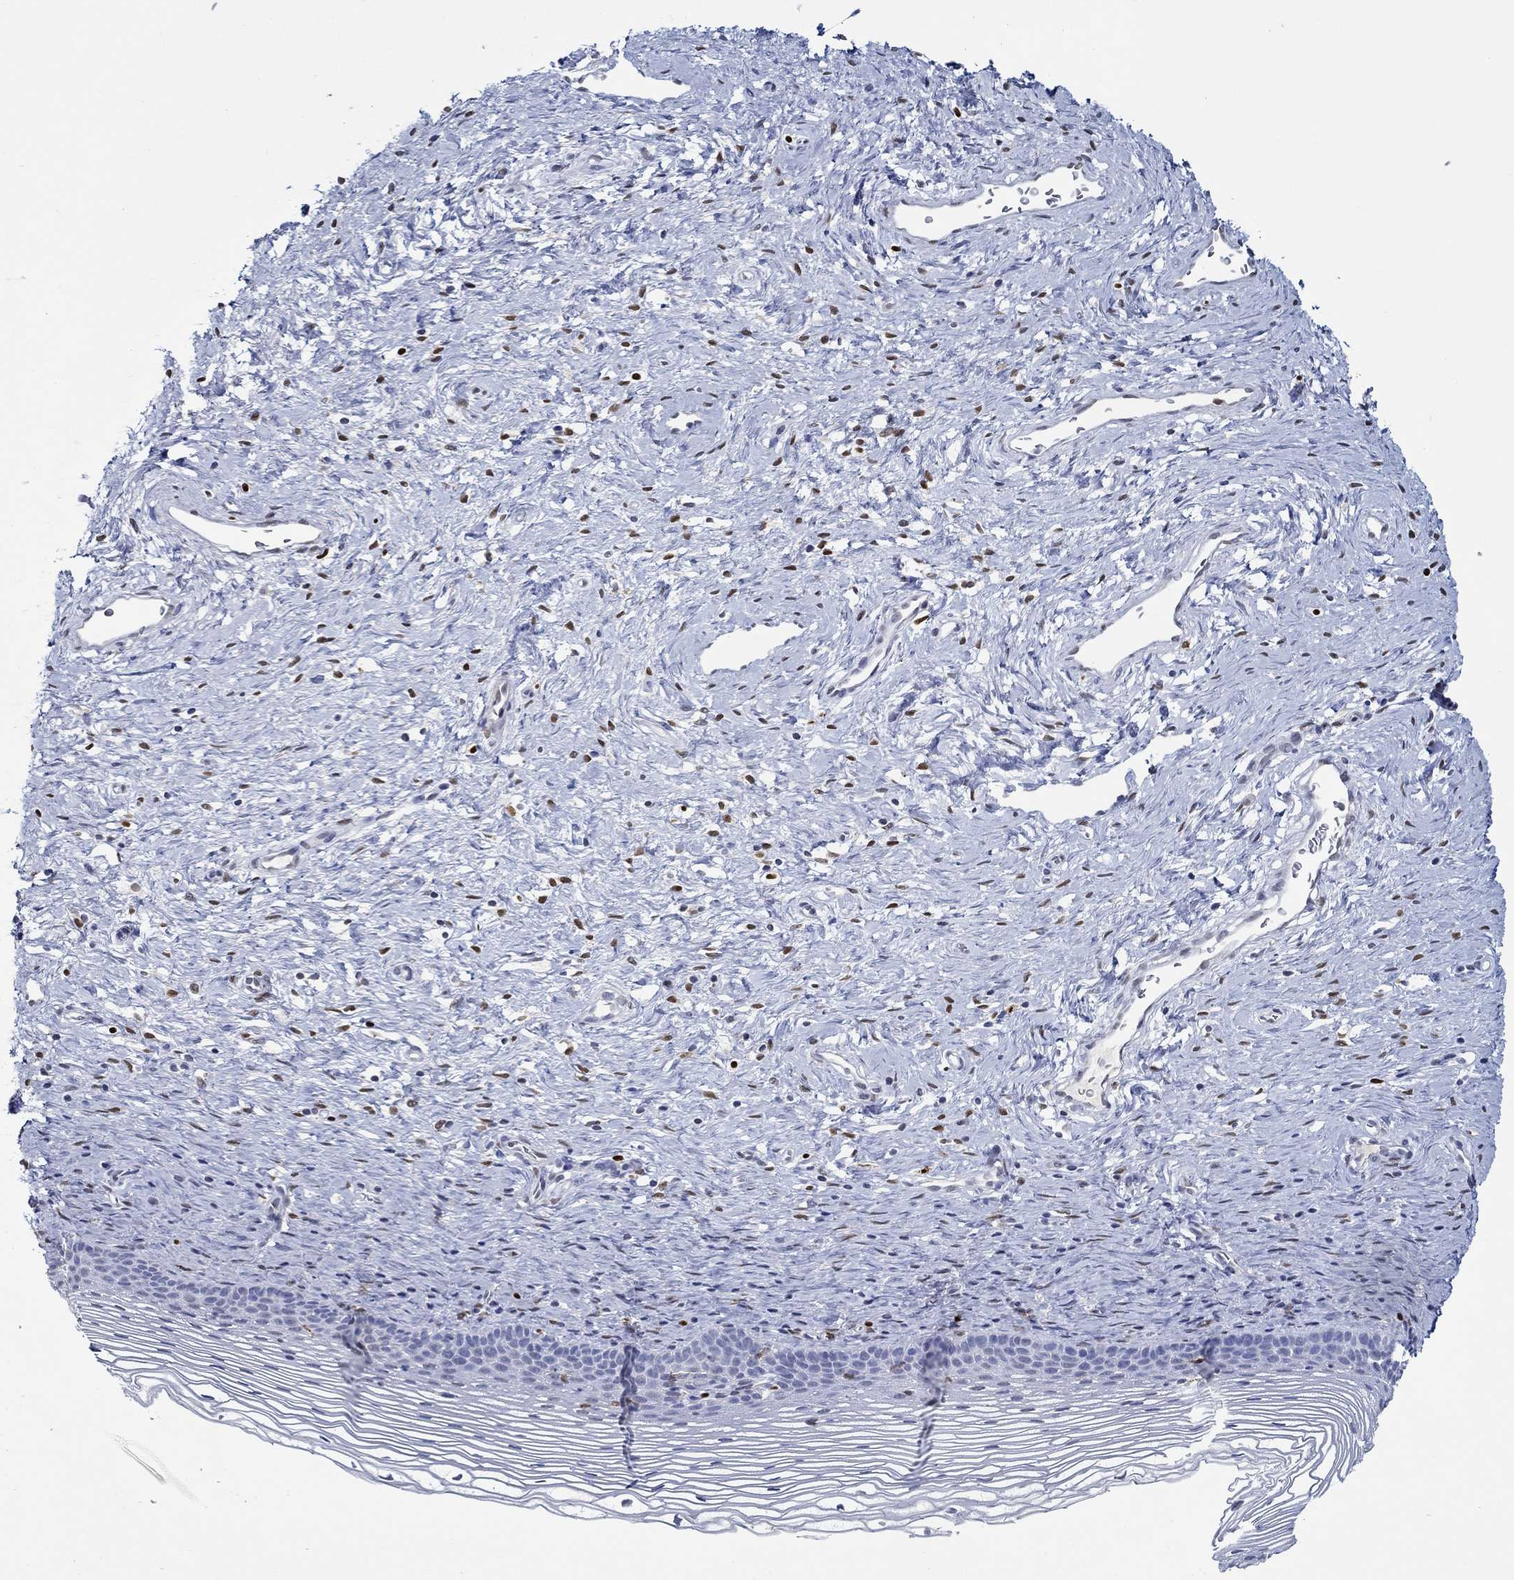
{"staining": {"intensity": "negative", "quantity": "none", "location": "none"}, "tissue": "cervix", "cell_type": "Glandular cells", "image_type": "normal", "snomed": [{"axis": "morphology", "description": "Normal tissue, NOS"}, {"axis": "topography", "description": "Cervix"}], "caption": "Immunohistochemistry micrograph of unremarkable human cervix stained for a protein (brown), which demonstrates no positivity in glandular cells.", "gene": "GATA2", "patient": {"sex": "female", "age": 39}}